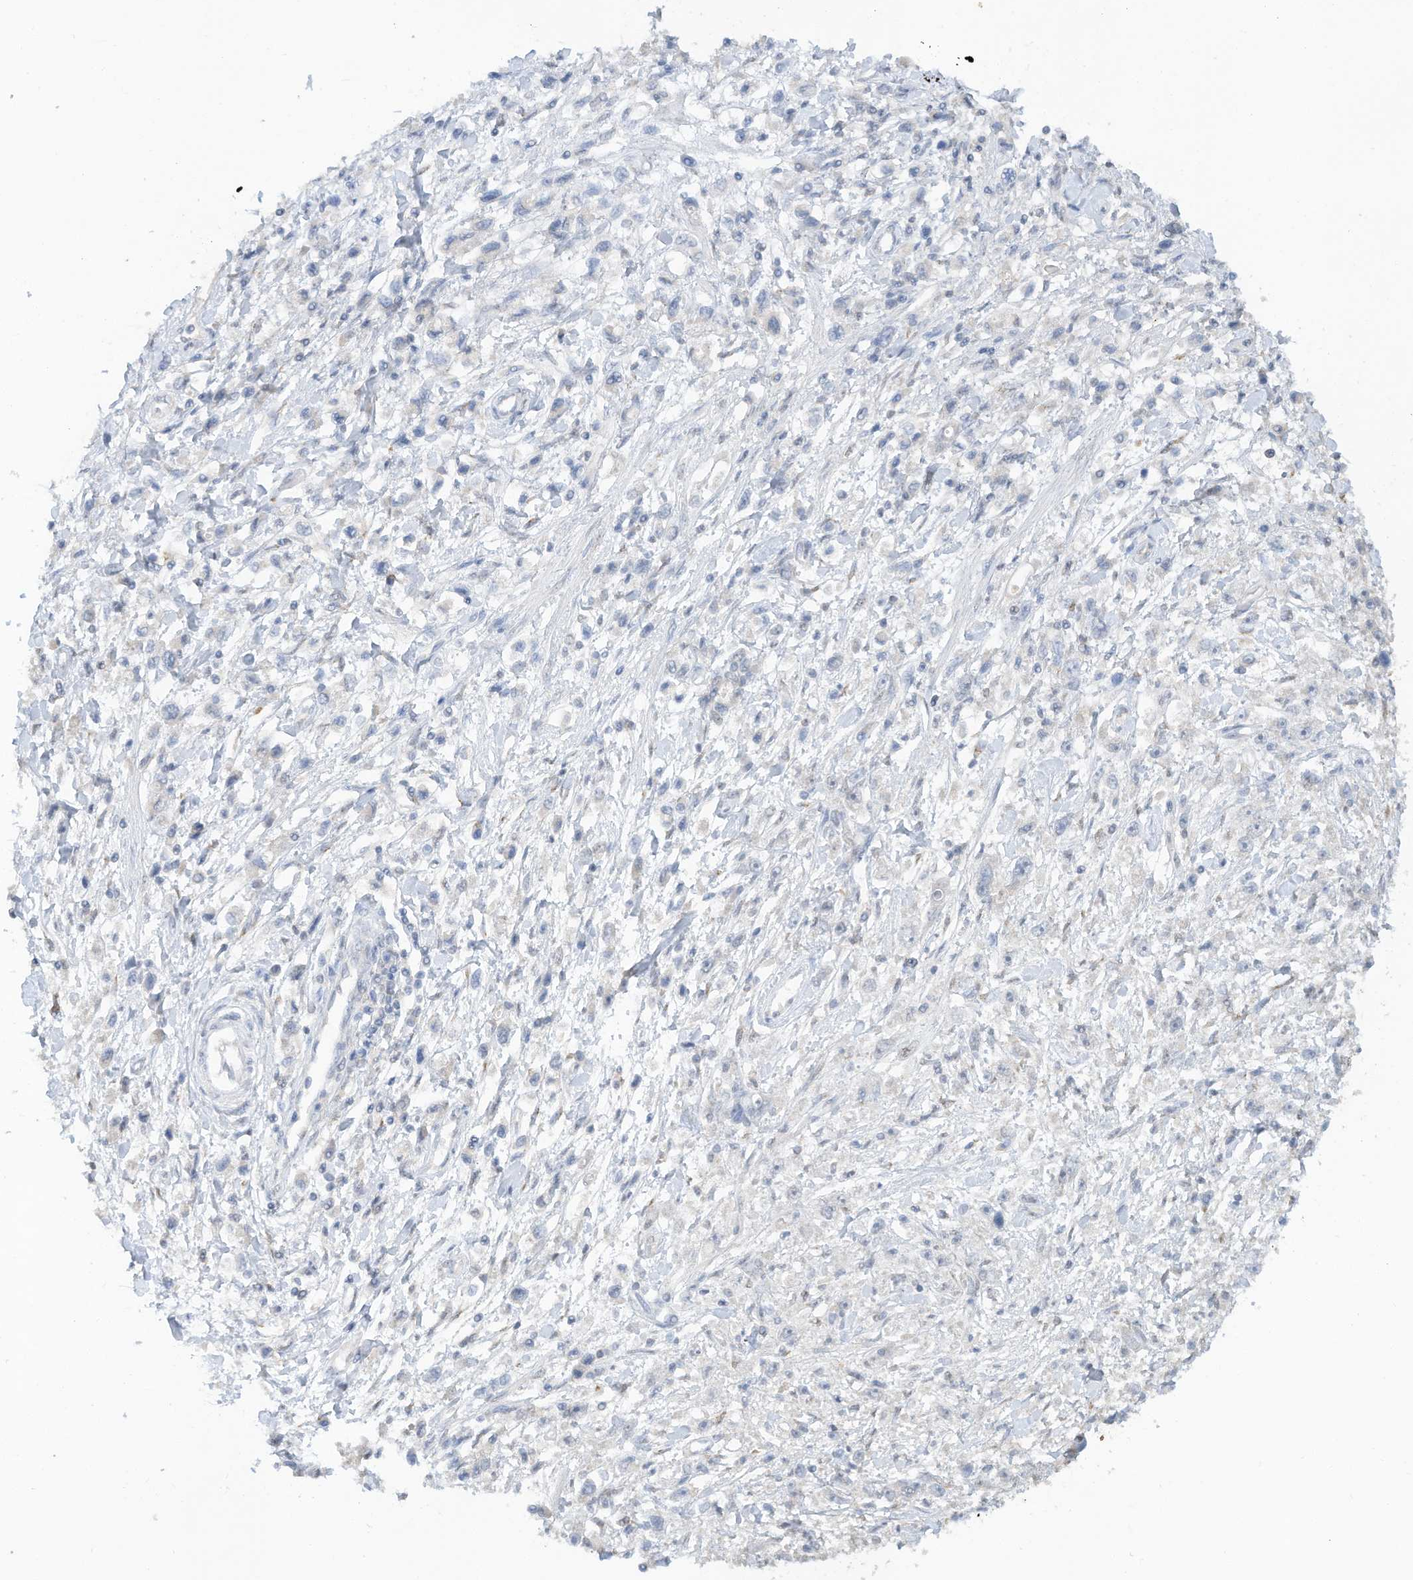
{"staining": {"intensity": "negative", "quantity": "none", "location": "none"}, "tissue": "stomach cancer", "cell_type": "Tumor cells", "image_type": "cancer", "snomed": [{"axis": "morphology", "description": "Adenocarcinoma, NOS"}, {"axis": "topography", "description": "Stomach"}], "caption": "Stomach adenocarcinoma was stained to show a protein in brown. There is no significant expression in tumor cells.", "gene": "HAS3", "patient": {"sex": "female", "age": 59}}